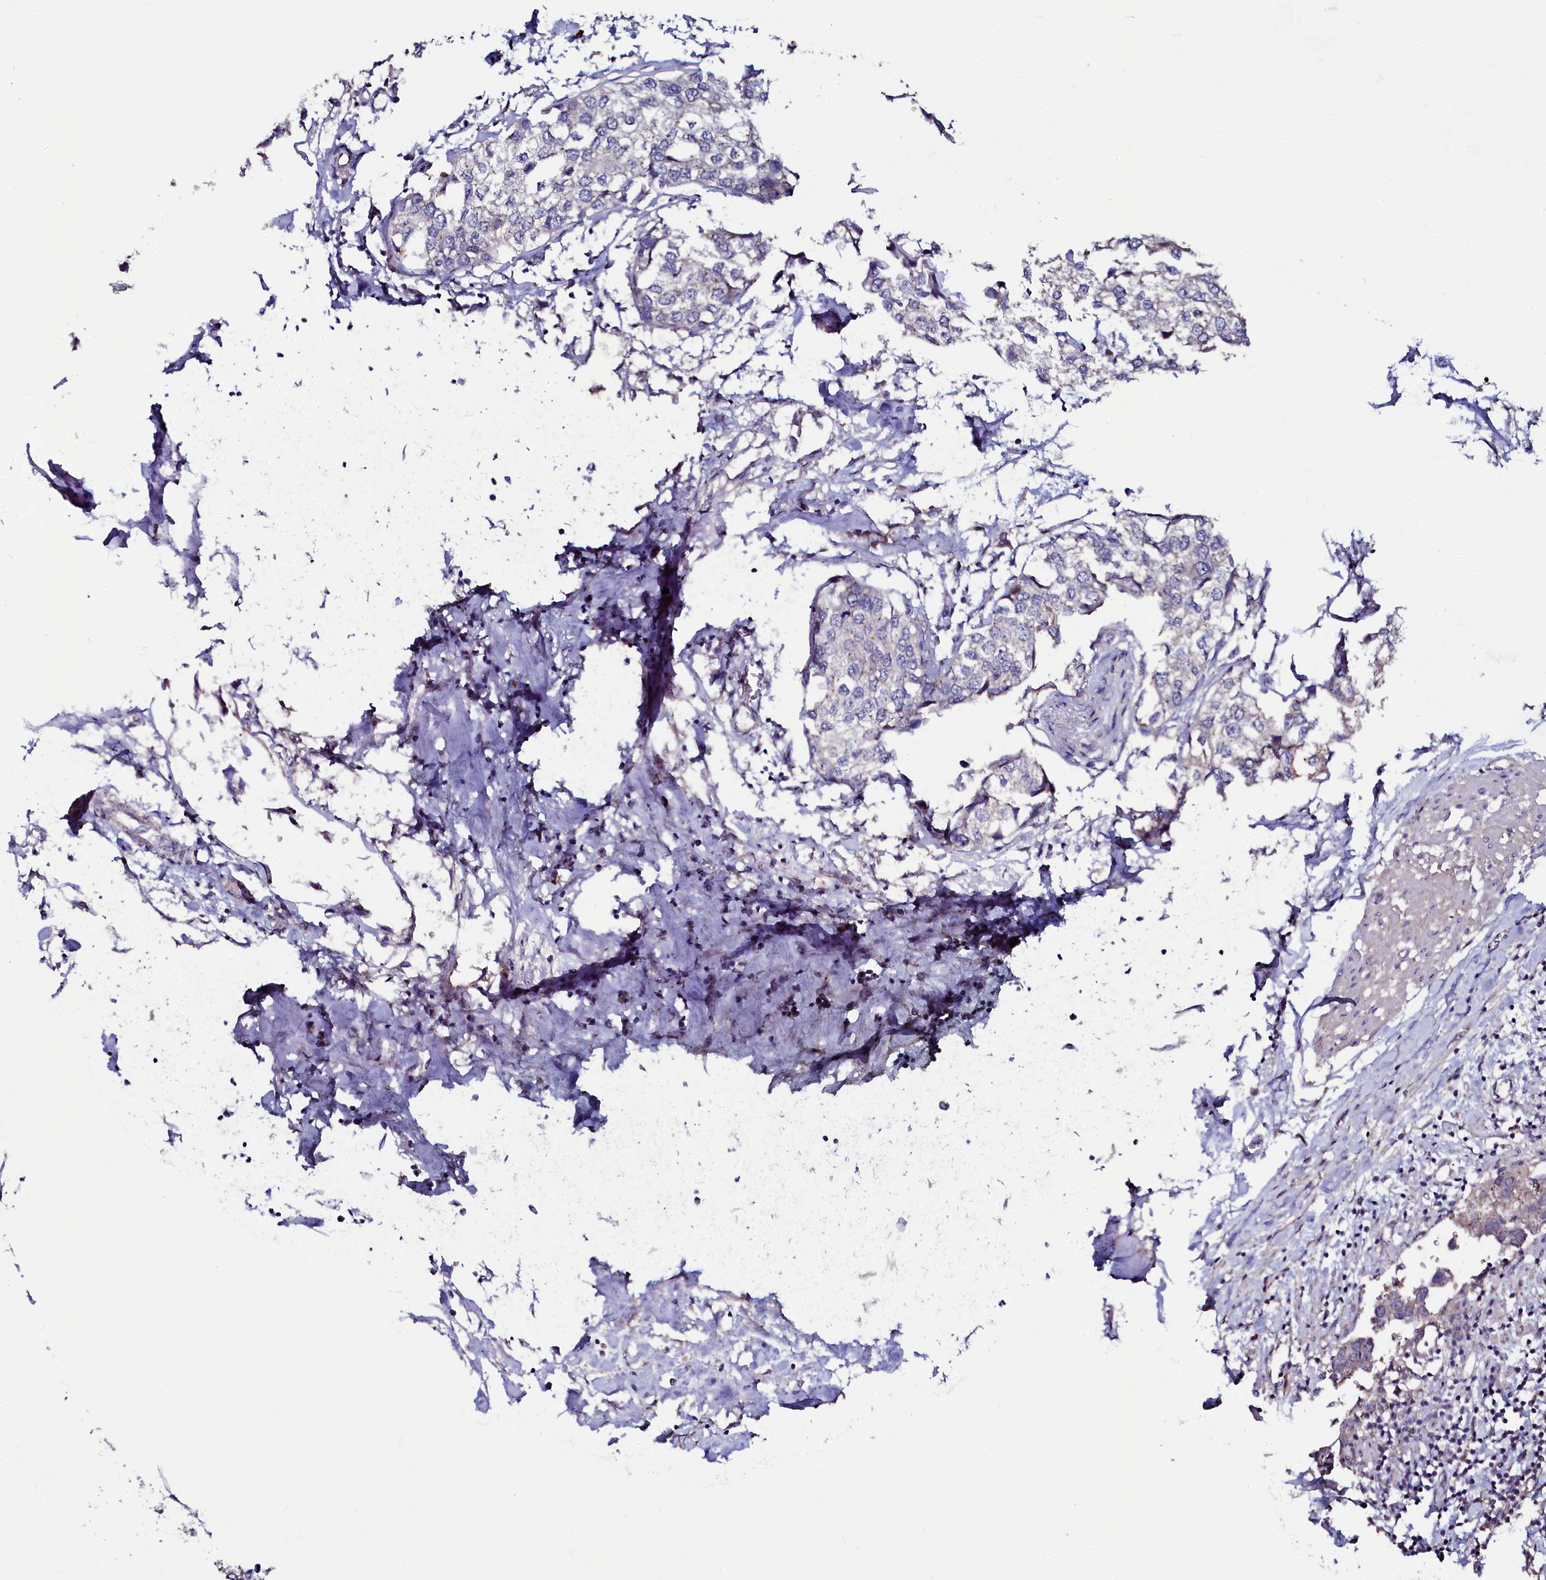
{"staining": {"intensity": "weak", "quantity": "<25%", "location": "cytoplasmic/membranous"}, "tissue": "urothelial cancer", "cell_type": "Tumor cells", "image_type": "cancer", "snomed": [{"axis": "morphology", "description": "Urothelial carcinoma, High grade"}, {"axis": "topography", "description": "Urinary bladder"}], "caption": "This is an immunohistochemistry (IHC) image of urothelial carcinoma (high-grade). There is no positivity in tumor cells.", "gene": "USPL1", "patient": {"sex": "male", "age": 64}}